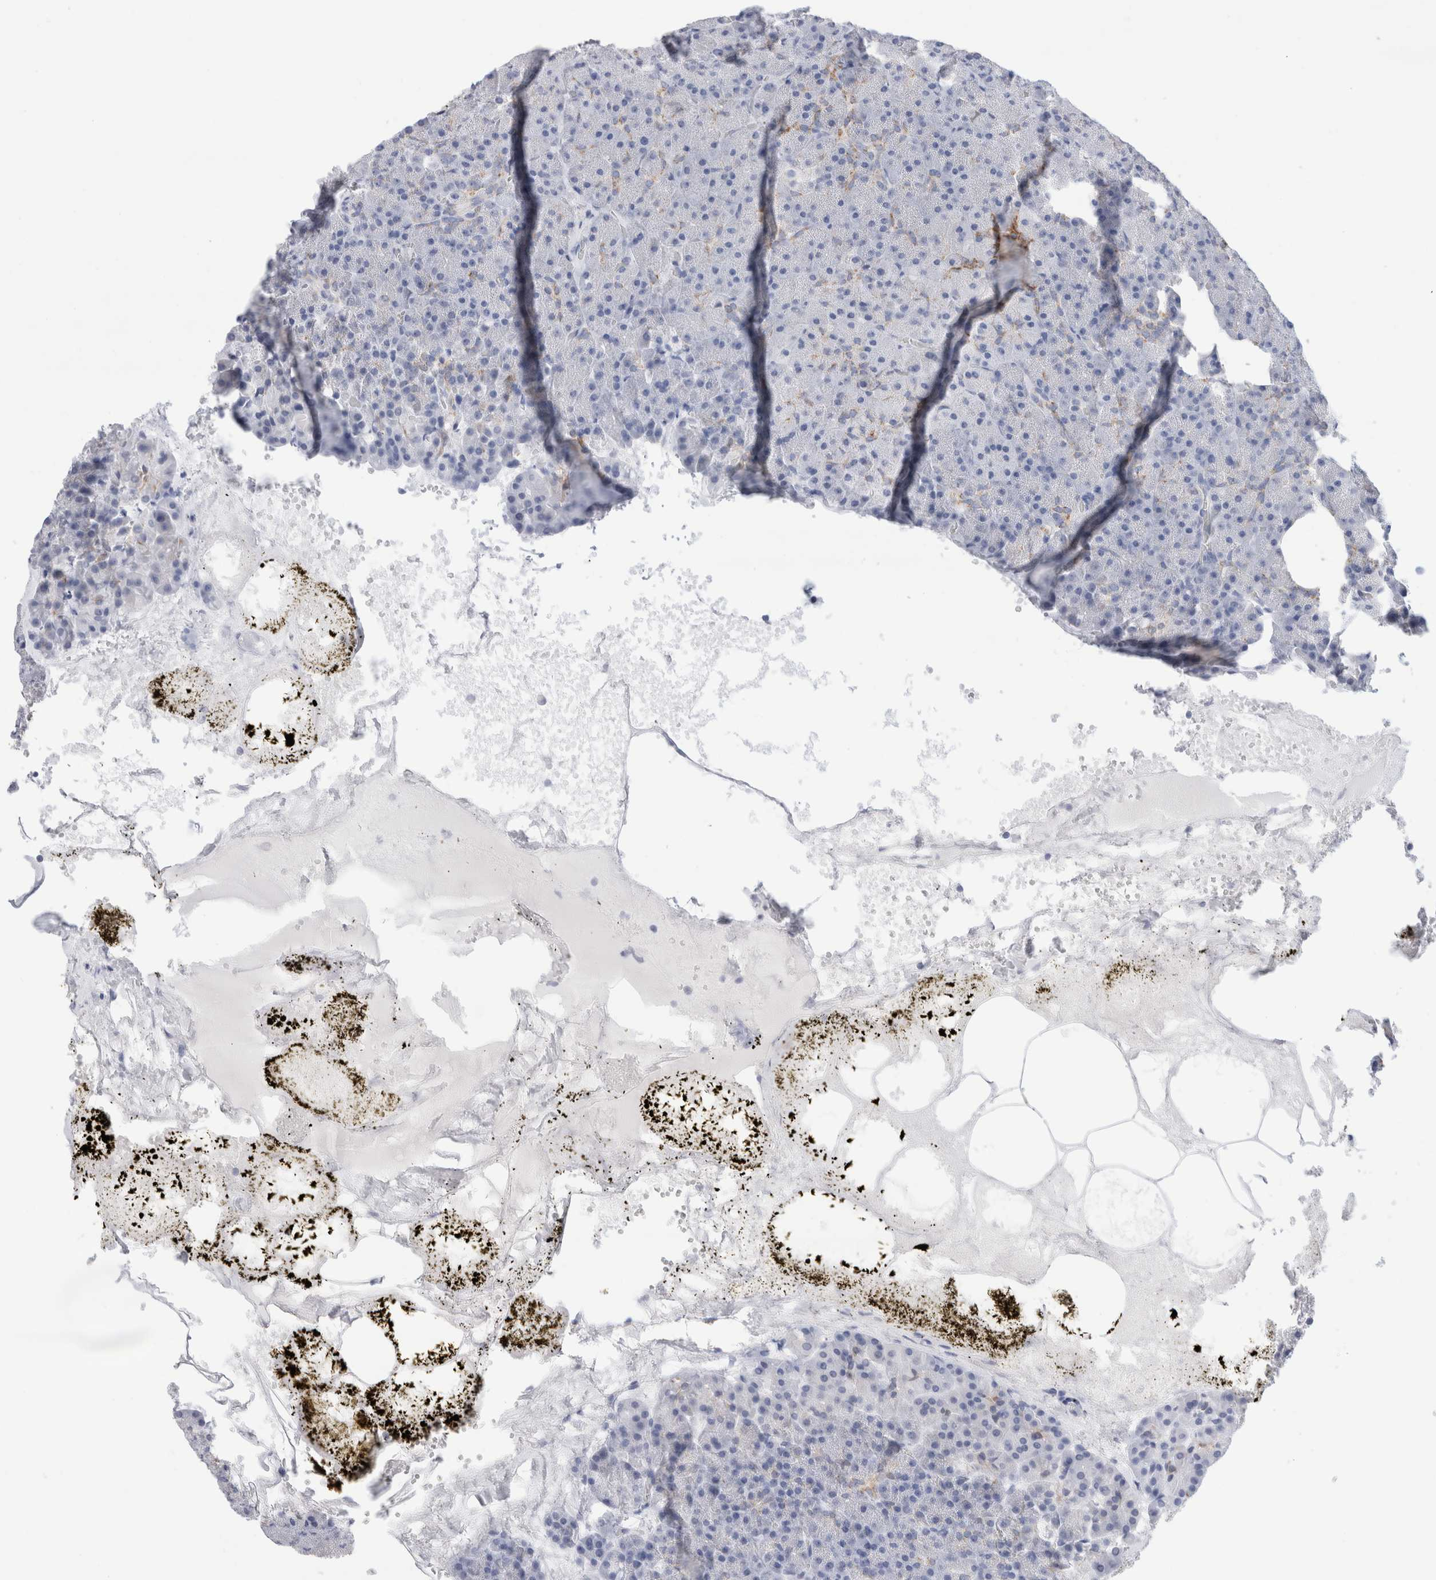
{"staining": {"intensity": "moderate", "quantity": "<25%", "location": "cytoplasmic/membranous"}, "tissue": "pancreas", "cell_type": "Exocrine glandular cells", "image_type": "normal", "snomed": [{"axis": "morphology", "description": "Normal tissue, NOS"}, {"axis": "morphology", "description": "Carcinoid, malignant, NOS"}, {"axis": "topography", "description": "Pancreas"}], "caption": "The micrograph exhibits a brown stain indicating the presence of a protein in the cytoplasmic/membranous of exocrine glandular cells in pancreas. Ihc stains the protein in brown and the nuclei are stained blue.", "gene": "ECHDC2", "patient": {"sex": "female", "age": 35}}